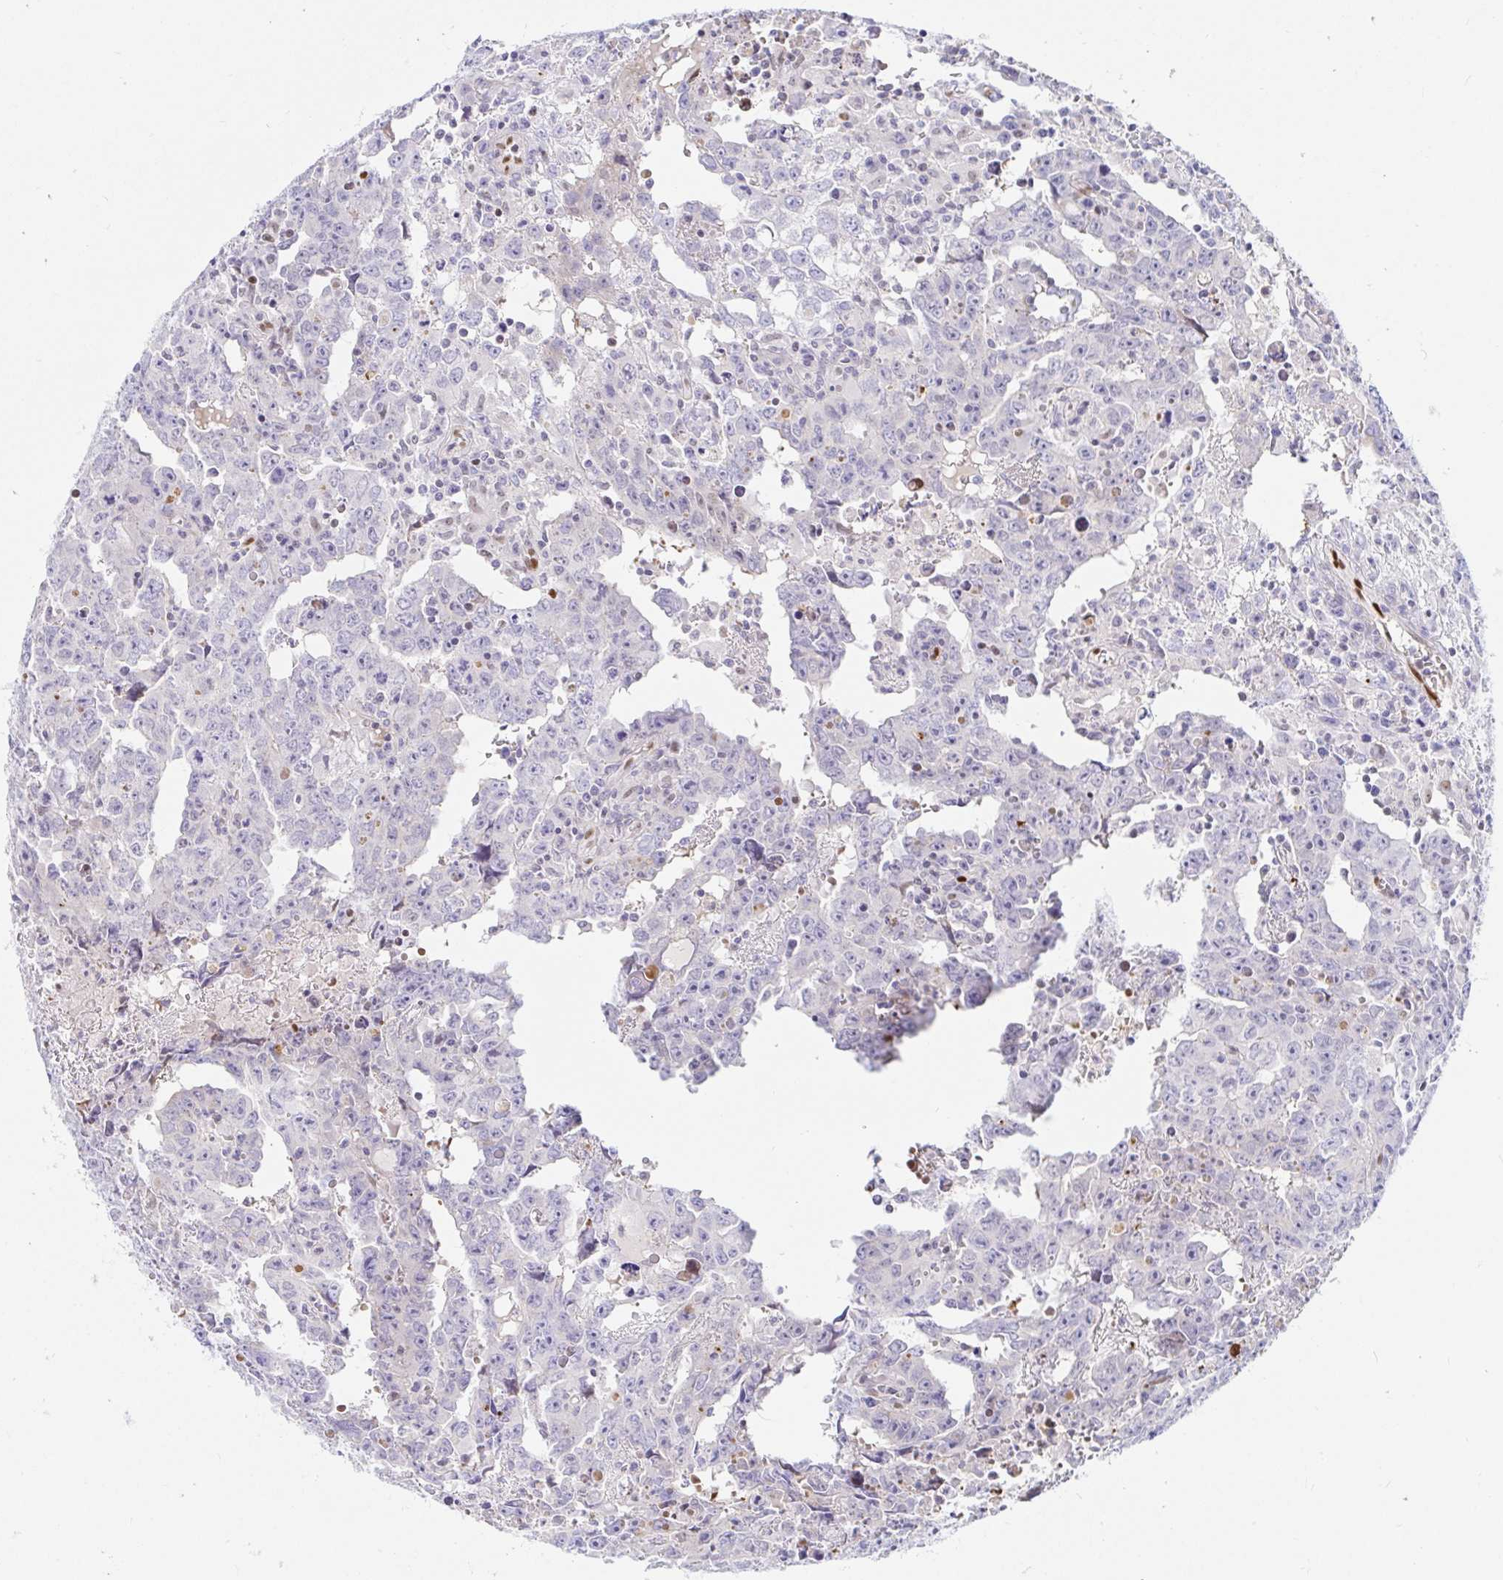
{"staining": {"intensity": "negative", "quantity": "none", "location": "none"}, "tissue": "testis cancer", "cell_type": "Tumor cells", "image_type": "cancer", "snomed": [{"axis": "morphology", "description": "Carcinoma, Embryonal, NOS"}, {"axis": "topography", "description": "Testis"}], "caption": "The micrograph displays no staining of tumor cells in testis cancer (embryonal carcinoma). (Stains: DAB immunohistochemistry (IHC) with hematoxylin counter stain, Microscopy: brightfield microscopy at high magnification).", "gene": "HINFP", "patient": {"sex": "male", "age": 22}}